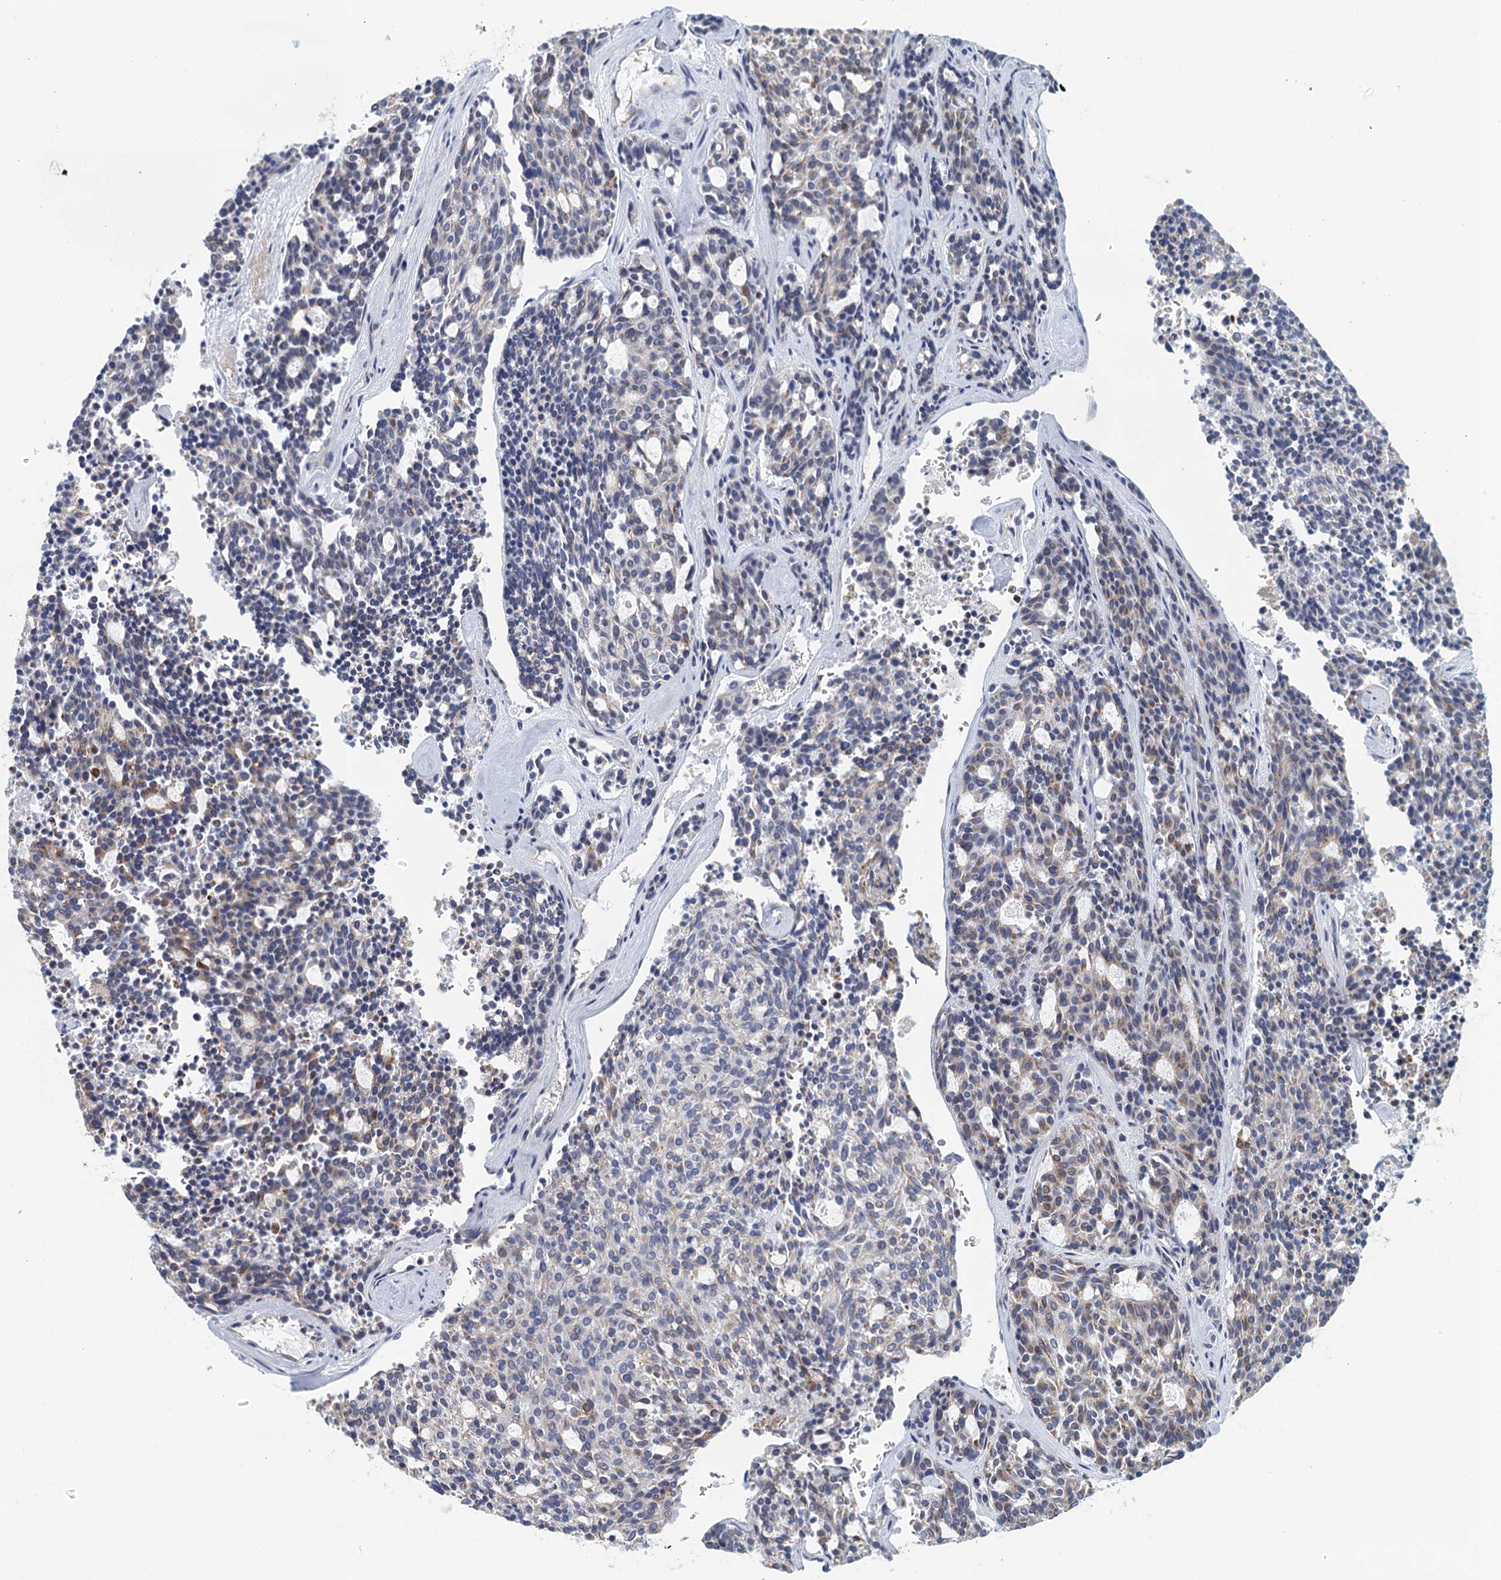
{"staining": {"intensity": "weak", "quantity": "<25%", "location": "cytoplasmic/membranous"}, "tissue": "carcinoid", "cell_type": "Tumor cells", "image_type": "cancer", "snomed": [{"axis": "morphology", "description": "Carcinoid, malignant, NOS"}, {"axis": "topography", "description": "Pancreas"}], "caption": "This is an immunohistochemistry micrograph of human carcinoid (malignant). There is no positivity in tumor cells.", "gene": "TRAF3IP3", "patient": {"sex": "female", "age": 54}}